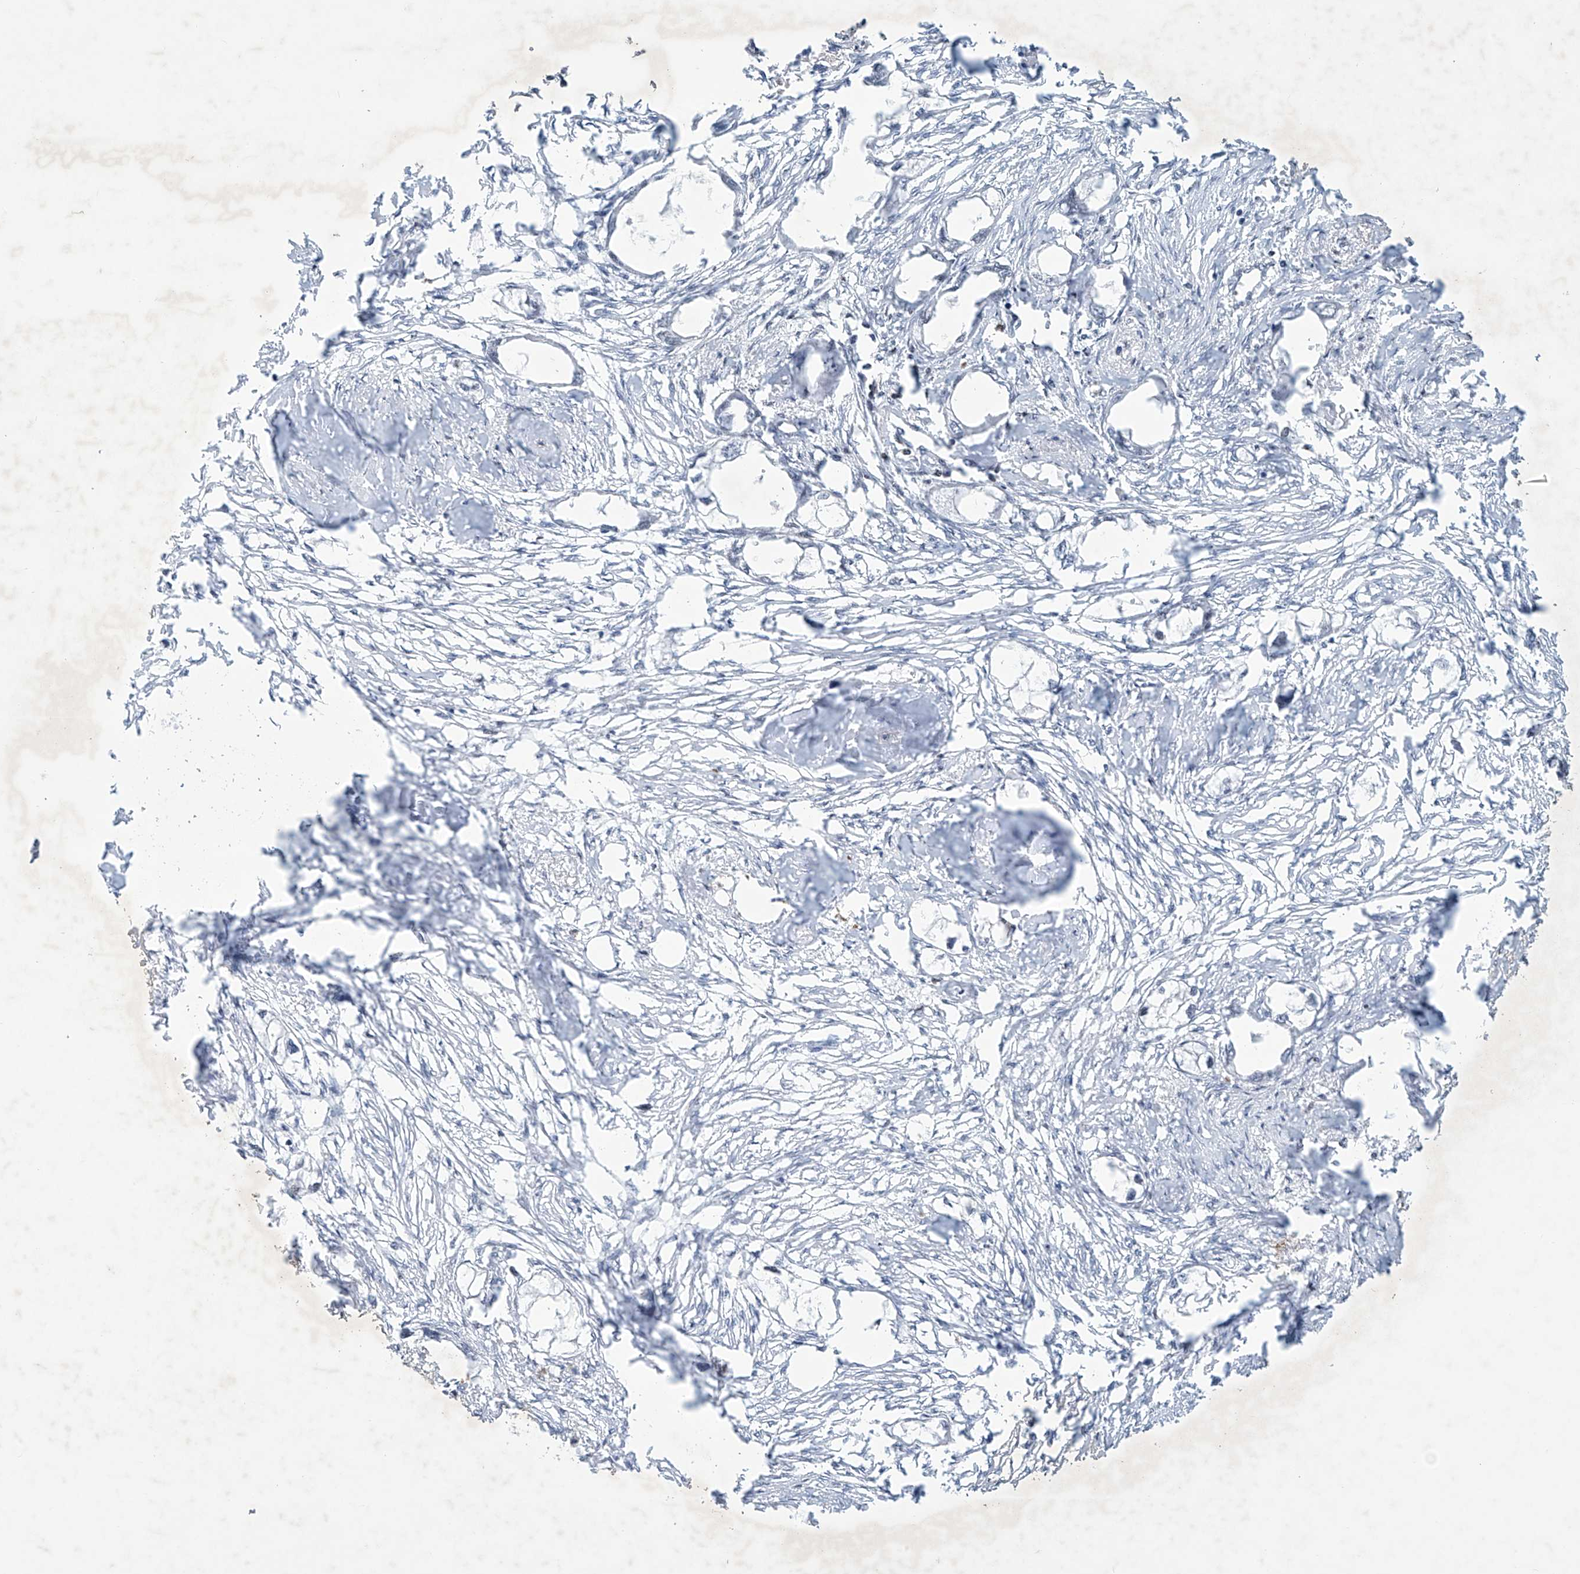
{"staining": {"intensity": "negative", "quantity": "none", "location": "none"}, "tissue": "endometrial cancer", "cell_type": "Tumor cells", "image_type": "cancer", "snomed": [{"axis": "morphology", "description": "Adenocarcinoma, NOS"}, {"axis": "morphology", "description": "Adenocarcinoma, metastatic, NOS"}, {"axis": "topography", "description": "Adipose tissue"}, {"axis": "topography", "description": "Endometrium"}], "caption": "This is an immunohistochemistry (IHC) micrograph of endometrial cancer (metastatic adenocarcinoma). There is no expression in tumor cells.", "gene": "RFX7", "patient": {"sex": "female", "age": 67}}